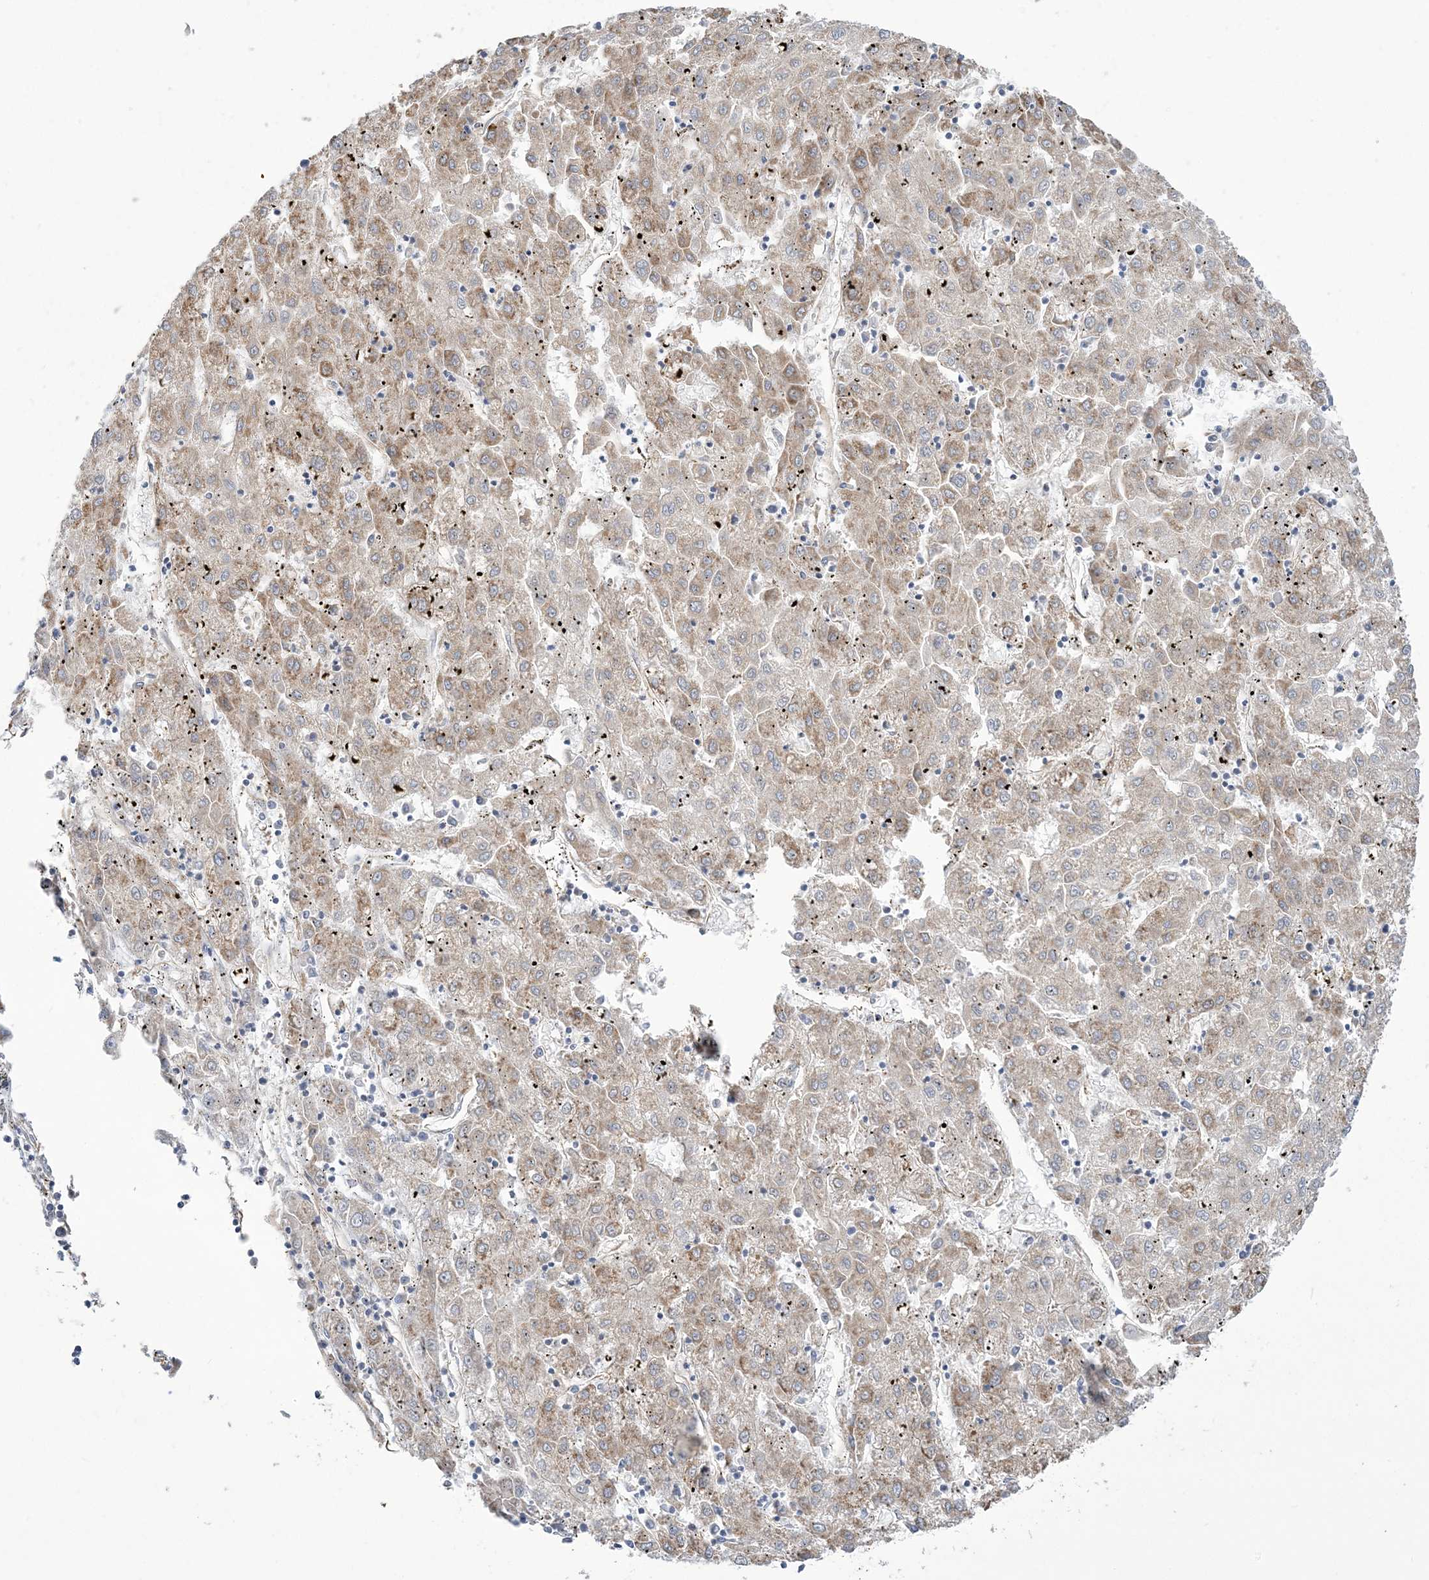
{"staining": {"intensity": "moderate", "quantity": "25%-75%", "location": "cytoplasmic/membranous"}, "tissue": "liver cancer", "cell_type": "Tumor cells", "image_type": "cancer", "snomed": [{"axis": "morphology", "description": "Carcinoma, Hepatocellular, NOS"}, {"axis": "topography", "description": "Liver"}], "caption": "Protein staining of liver cancer (hepatocellular carcinoma) tissue reveals moderate cytoplasmic/membranous staining in about 25%-75% of tumor cells.", "gene": "ZNF821", "patient": {"sex": "male", "age": 72}}